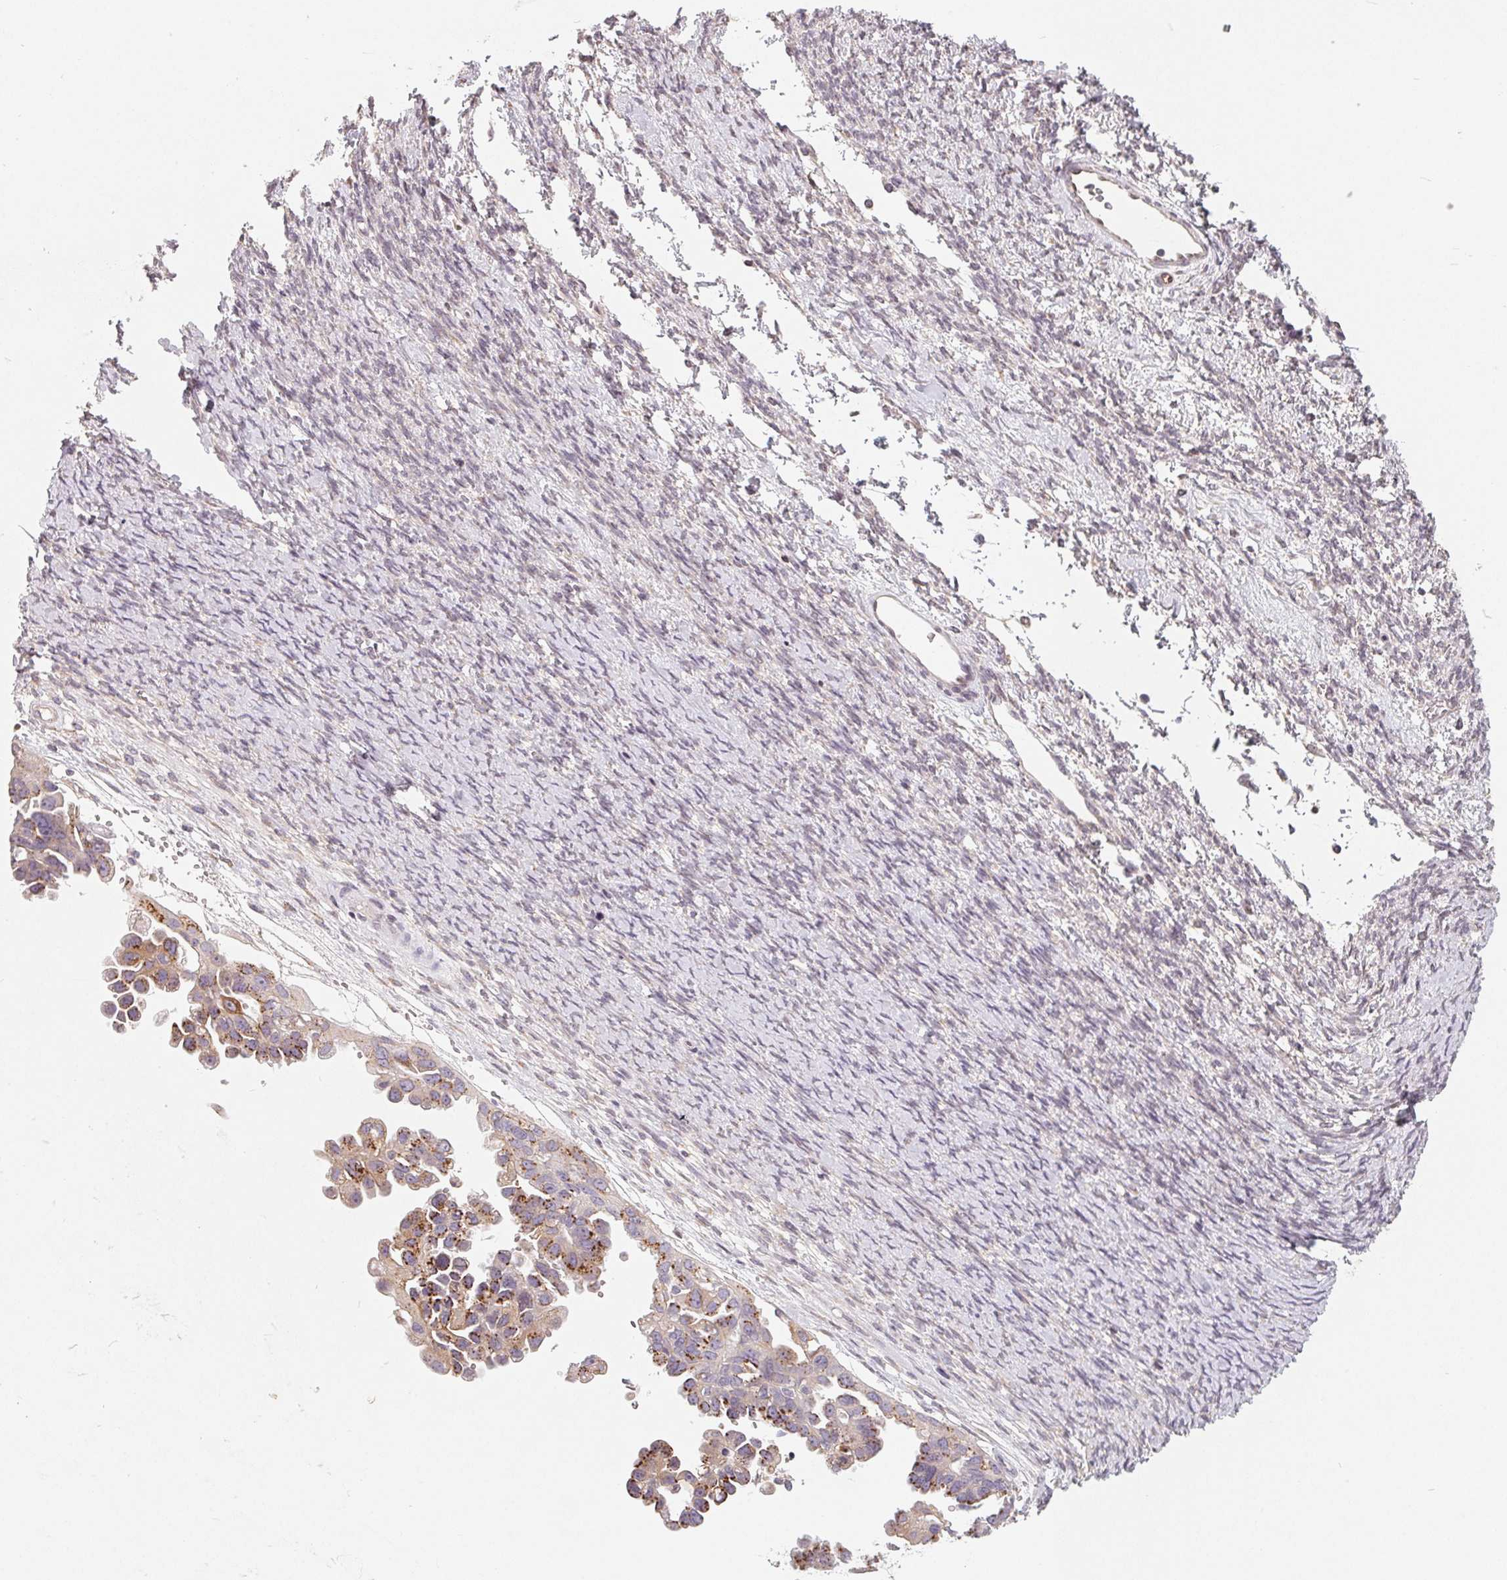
{"staining": {"intensity": "moderate", "quantity": "25%-75%", "location": "cytoplasmic/membranous"}, "tissue": "ovarian cancer", "cell_type": "Tumor cells", "image_type": "cancer", "snomed": [{"axis": "morphology", "description": "Cystadenocarcinoma, serous, NOS"}, {"axis": "topography", "description": "Ovary"}], "caption": "Protein expression by IHC reveals moderate cytoplasmic/membranous positivity in approximately 25%-75% of tumor cells in serous cystadenocarcinoma (ovarian).", "gene": "TMSB15B", "patient": {"sex": "female", "age": 53}}